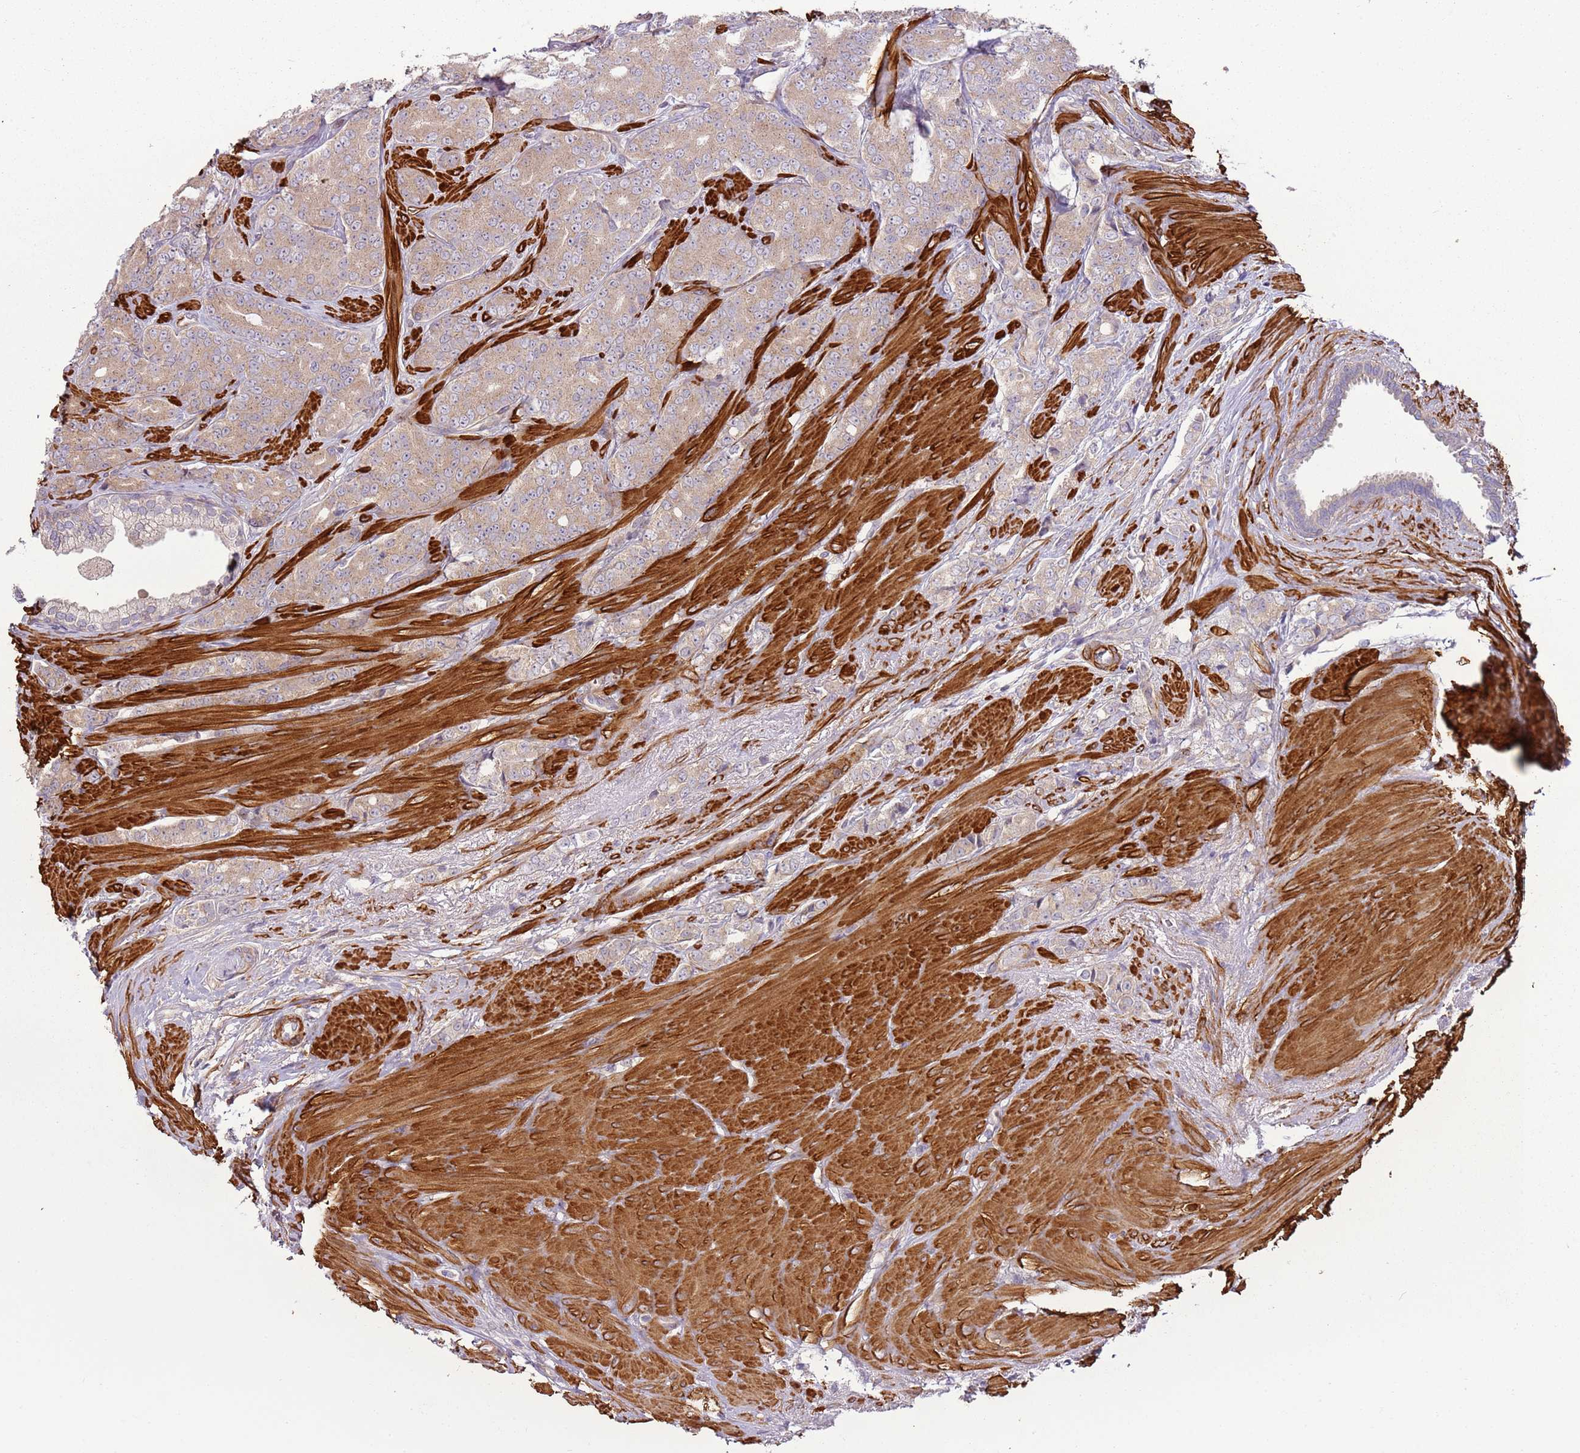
{"staining": {"intensity": "weak", "quantity": ">75%", "location": "cytoplasmic/membranous"}, "tissue": "prostate cancer", "cell_type": "Tumor cells", "image_type": "cancer", "snomed": [{"axis": "morphology", "description": "Adenocarcinoma, High grade"}, {"axis": "topography", "description": "Prostate"}], "caption": "Prostate cancer (adenocarcinoma (high-grade)) stained with a protein marker shows weak staining in tumor cells.", "gene": "RNF128", "patient": {"sex": "male", "age": 62}}